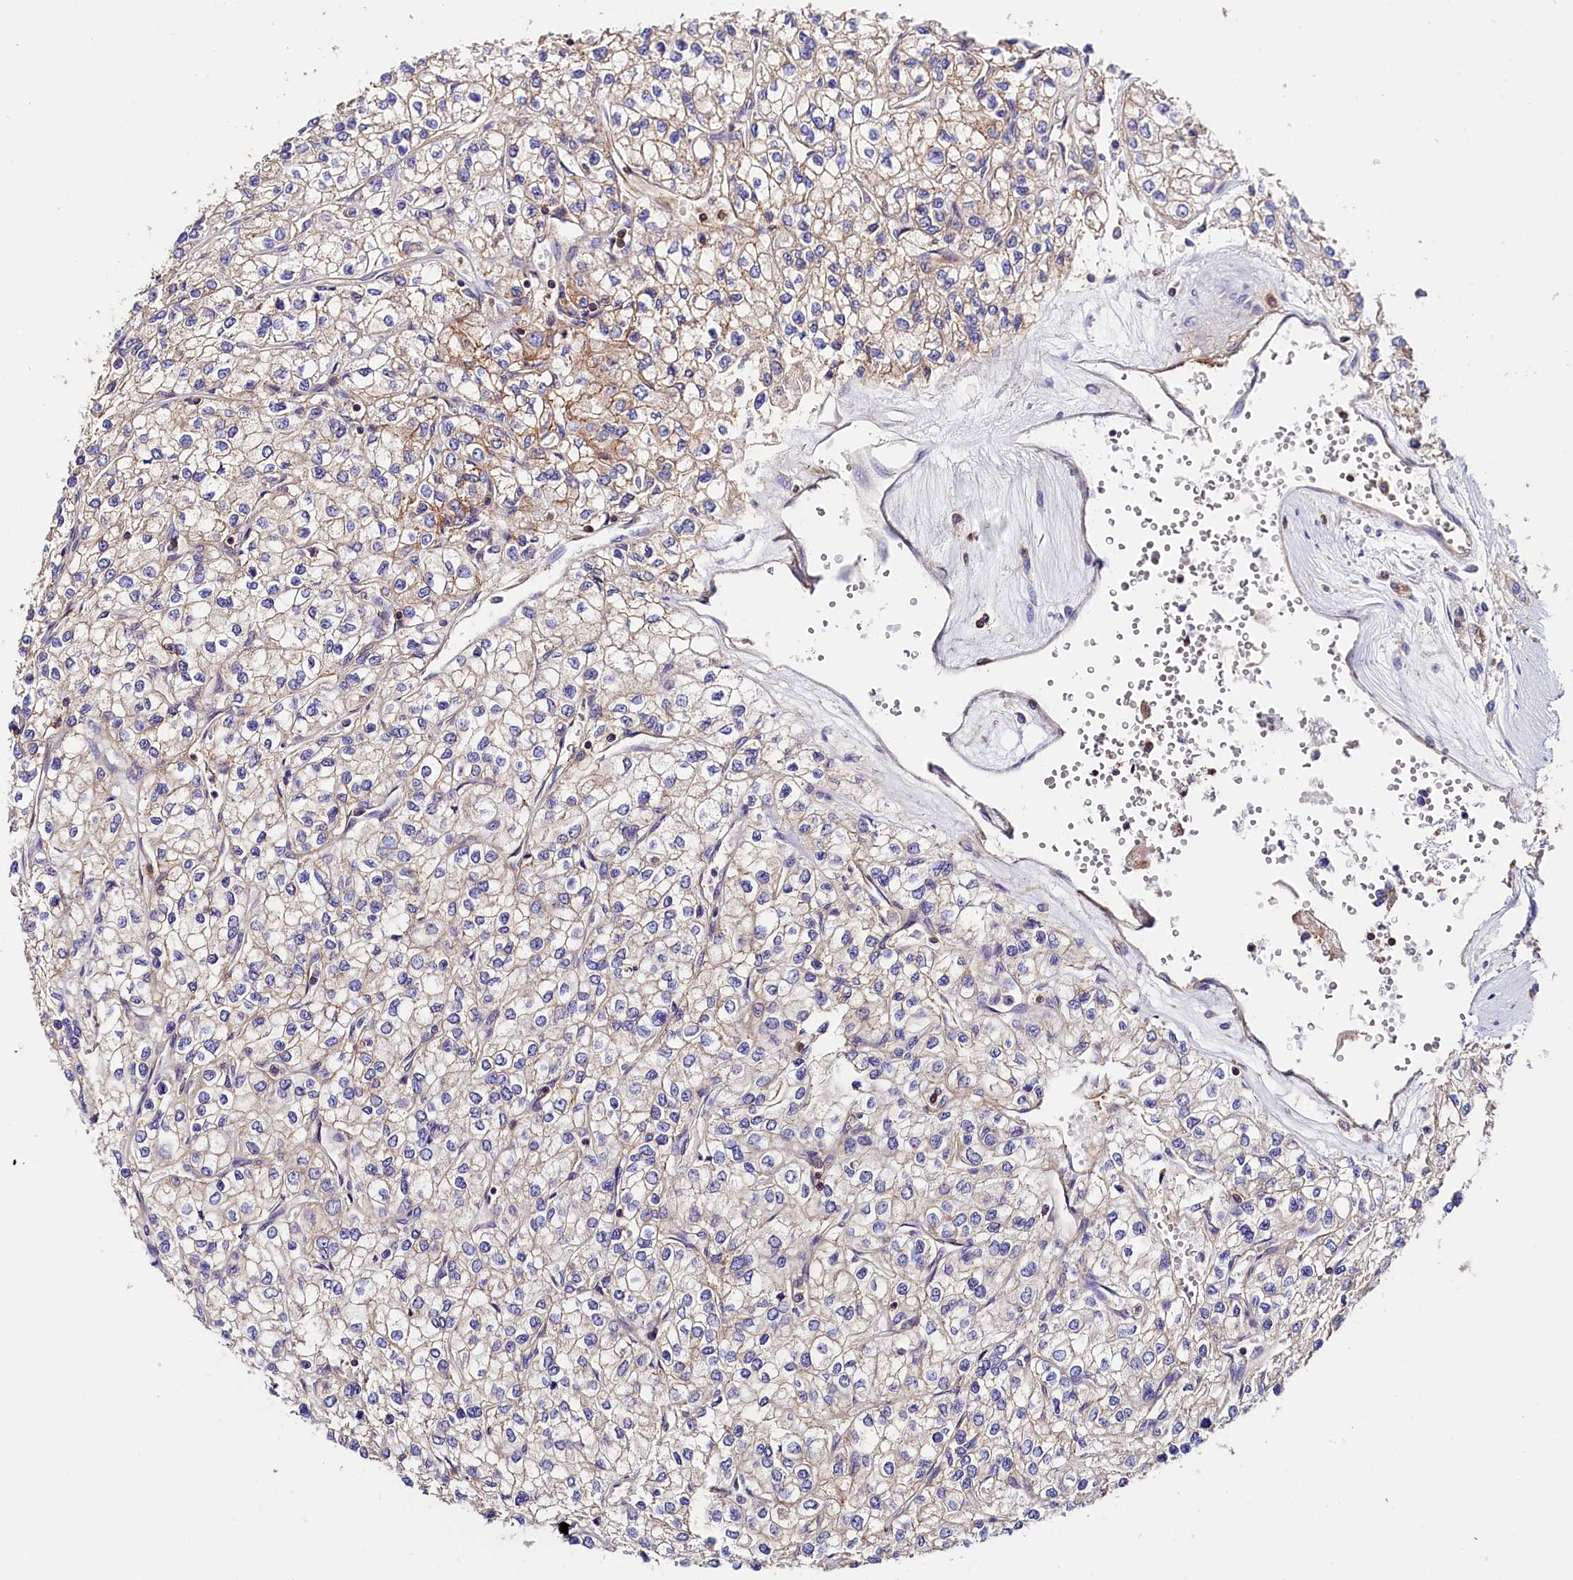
{"staining": {"intensity": "weak", "quantity": "<25%", "location": "cytoplasmic/membranous"}, "tissue": "renal cancer", "cell_type": "Tumor cells", "image_type": "cancer", "snomed": [{"axis": "morphology", "description": "Adenocarcinoma, NOS"}, {"axis": "topography", "description": "Kidney"}], "caption": "High power microscopy image of an IHC photomicrograph of renal adenocarcinoma, revealing no significant staining in tumor cells.", "gene": "ATP2B4", "patient": {"sex": "male", "age": 80}}